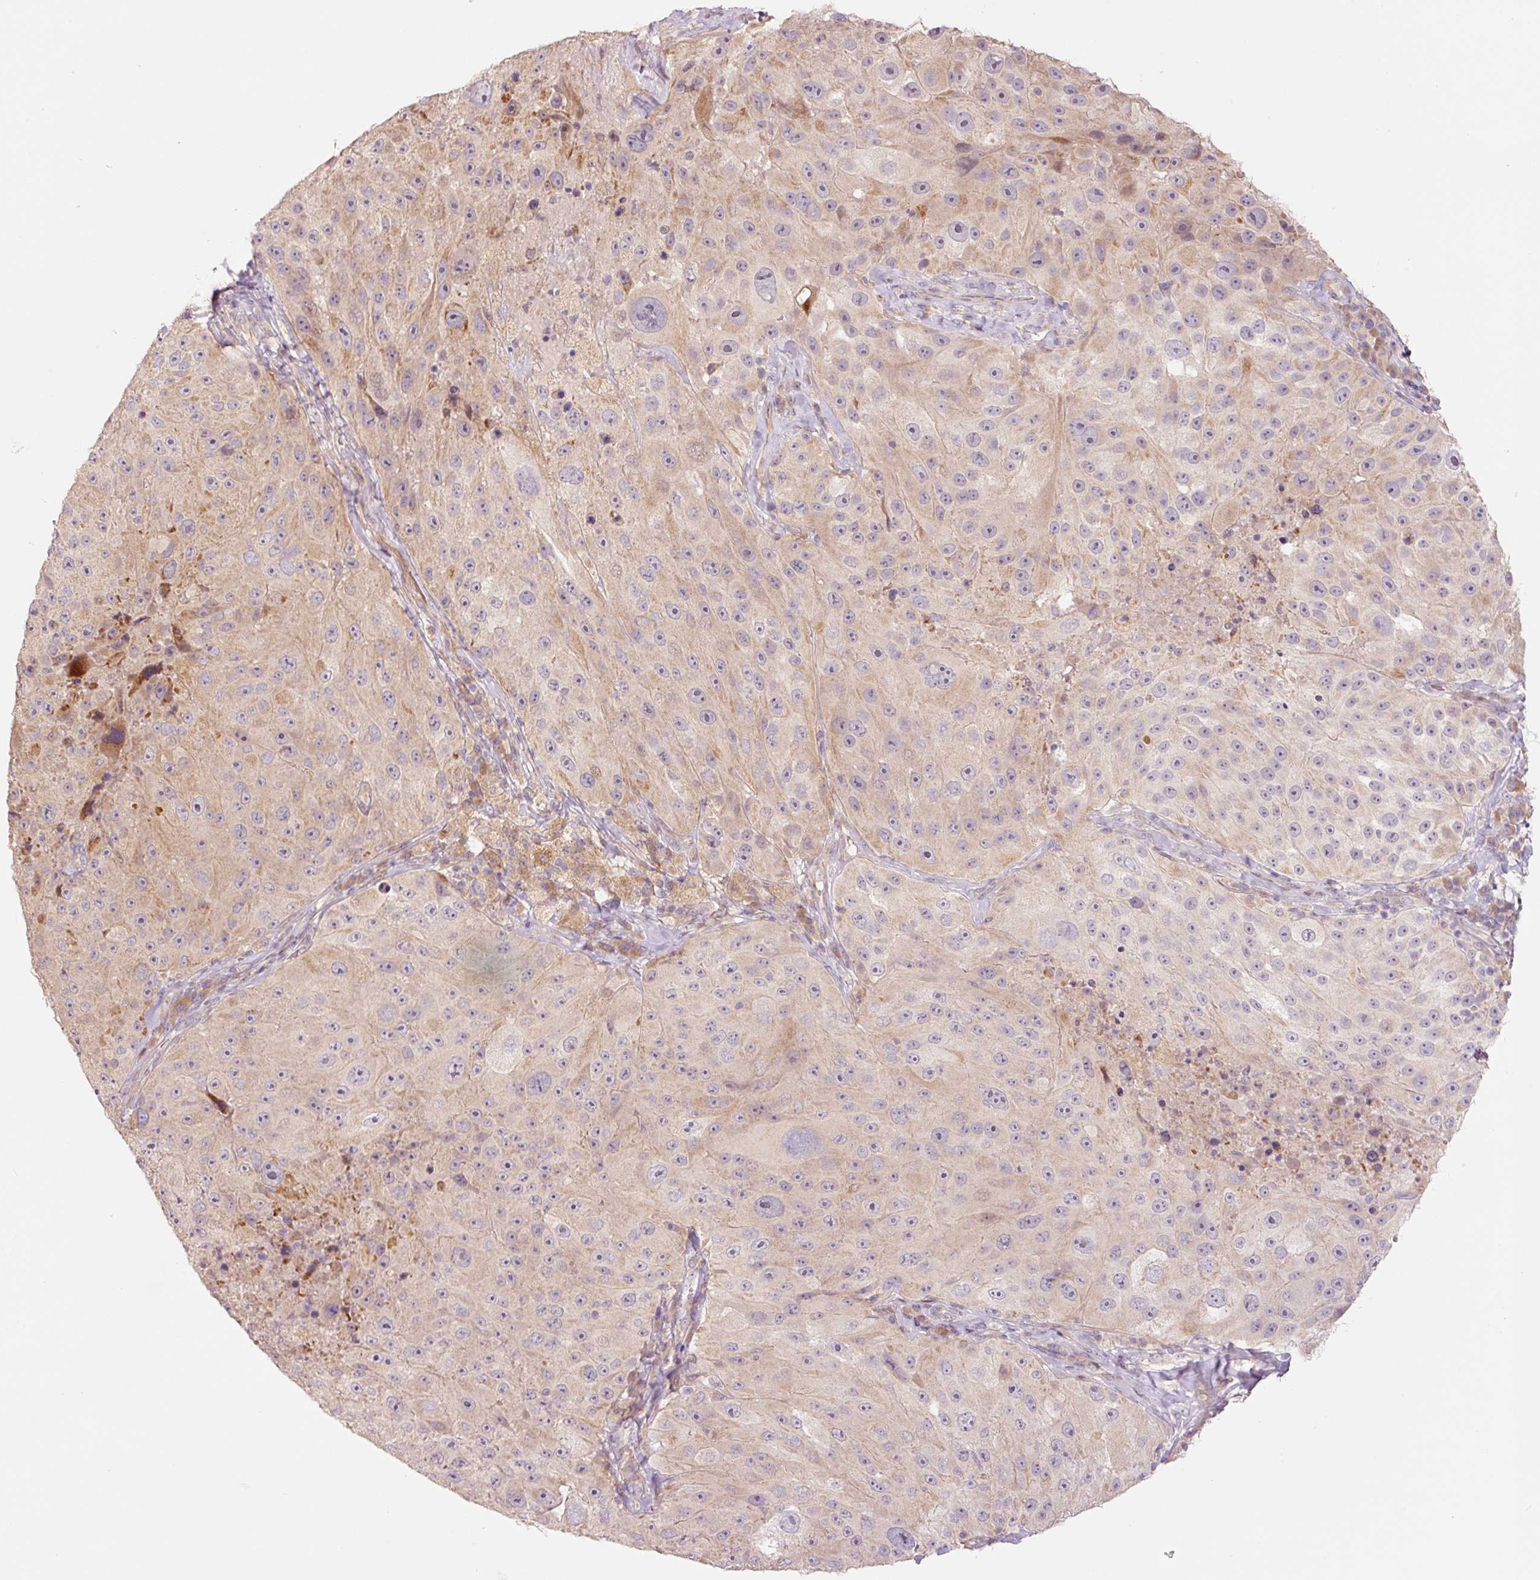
{"staining": {"intensity": "weak", "quantity": "25%-75%", "location": "cytoplasmic/membranous"}, "tissue": "melanoma", "cell_type": "Tumor cells", "image_type": "cancer", "snomed": [{"axis": "morphology", "description": "Malignant melanoma, Metastatic site"}, {"axis": "topography", "description": "Lymph node"}], "caption": "About 25%-75% of tumor cells in melanoma show weak cytoplasmic/membranous protein staining as visualized by brown immunohistochemical staining.", "gene": "SLC29A3", "patient": {"sex": "male", "age": 62}}